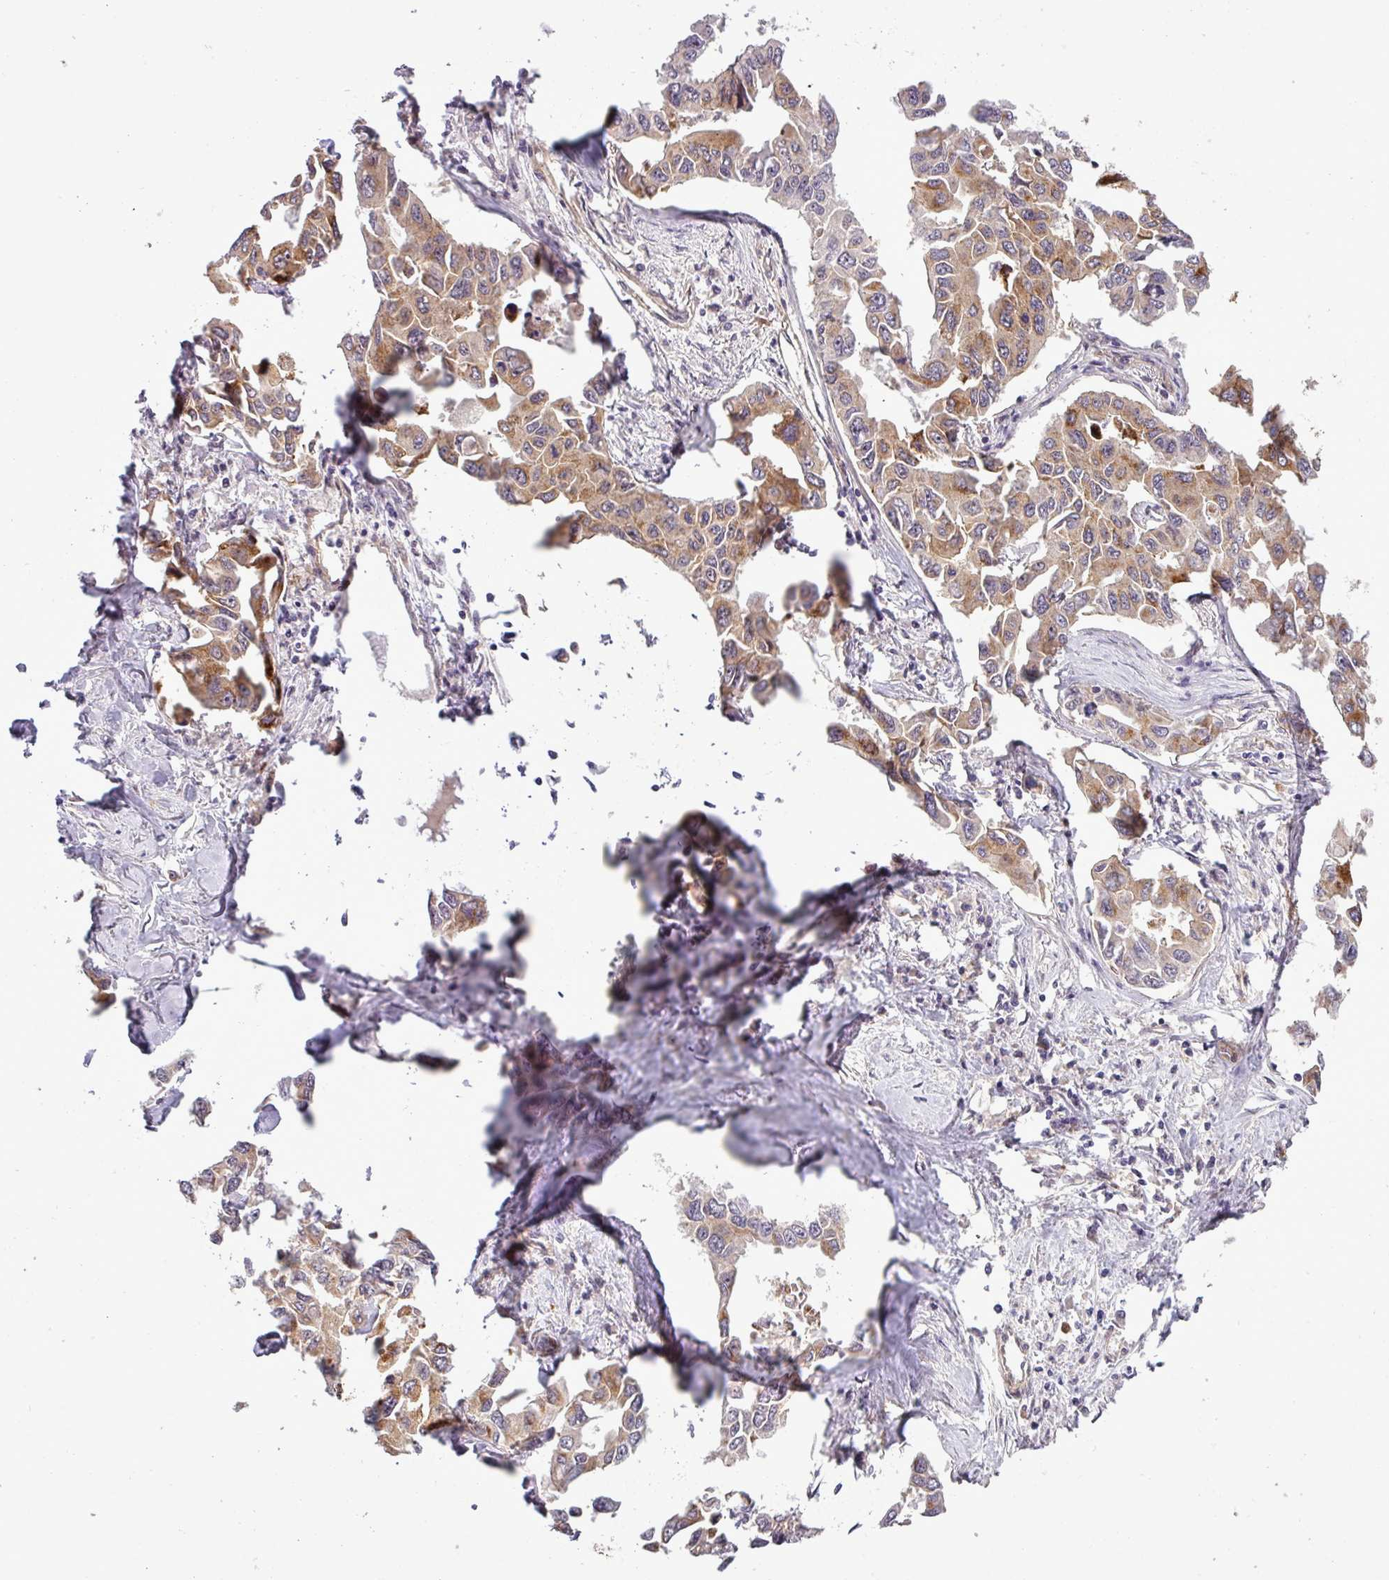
{"staining": {"intensity": "moderate", "quantity": "25%-75%", "location": "cytoplasmic/membranous"}, "tissue": "lung cancer", "cell_type": "Tumor cells", "image_type": "cancer", "snomed": [{"axis": "morphology", "description": "Adenocarcinoma, NOS"}, {"axis": "topography", "description": "Lung"}], "caption": "Immunohistochemistry (IHC) (DAB) staining of human adenocarcinoma (lung) displays moderate cytoplasmic/membranous protein positivity in approximately 25%-75% of tumor cells.", "gene": "PCDH1", "patient": {"sex": "male", "age": 64}}